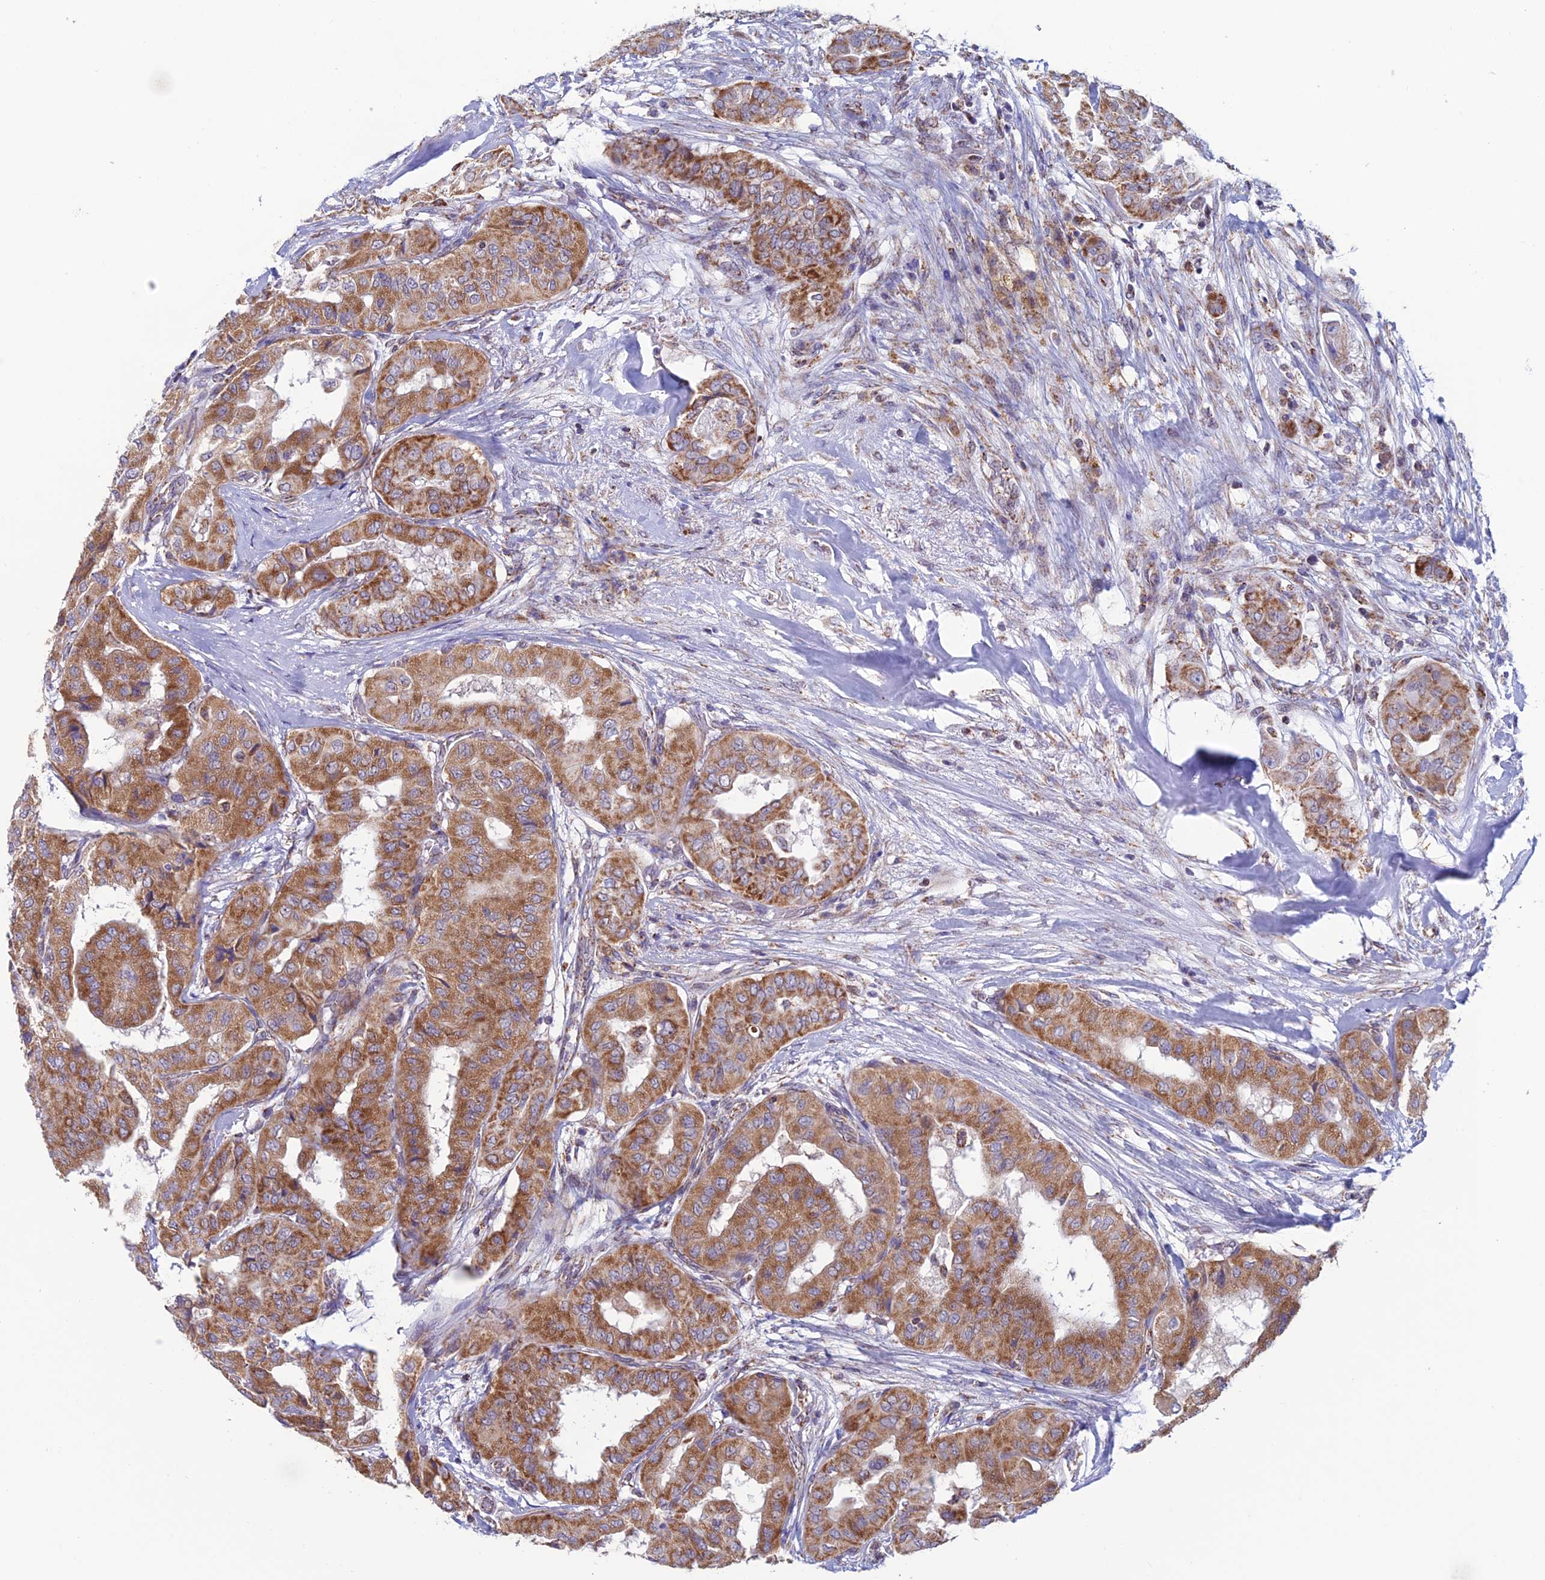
{"staining": {"intensity": "moderate", "quantity": ">75%", "location": "cytoplasmic/membranous"}, "tissue": "thyroid cancer", "cell_type": "Tumor cells", "image_type": "cancer", "snomed": [{"axis": "morphology", "description": "Papillary adenocarcinoma, NOS"}, {"axis": "topography", "description": "Thyroid gland"}], "caption": "DAB (3,3'-diaminobenzidine) immunohistochemical staining of thyroid papillary adenocarcinoma shows moderate cytoplasmic/membranous protein expression in approximately >75% of tumor cells.", "gene": "ZNG1B", "patient": {"sex": "female", "age": 59}}